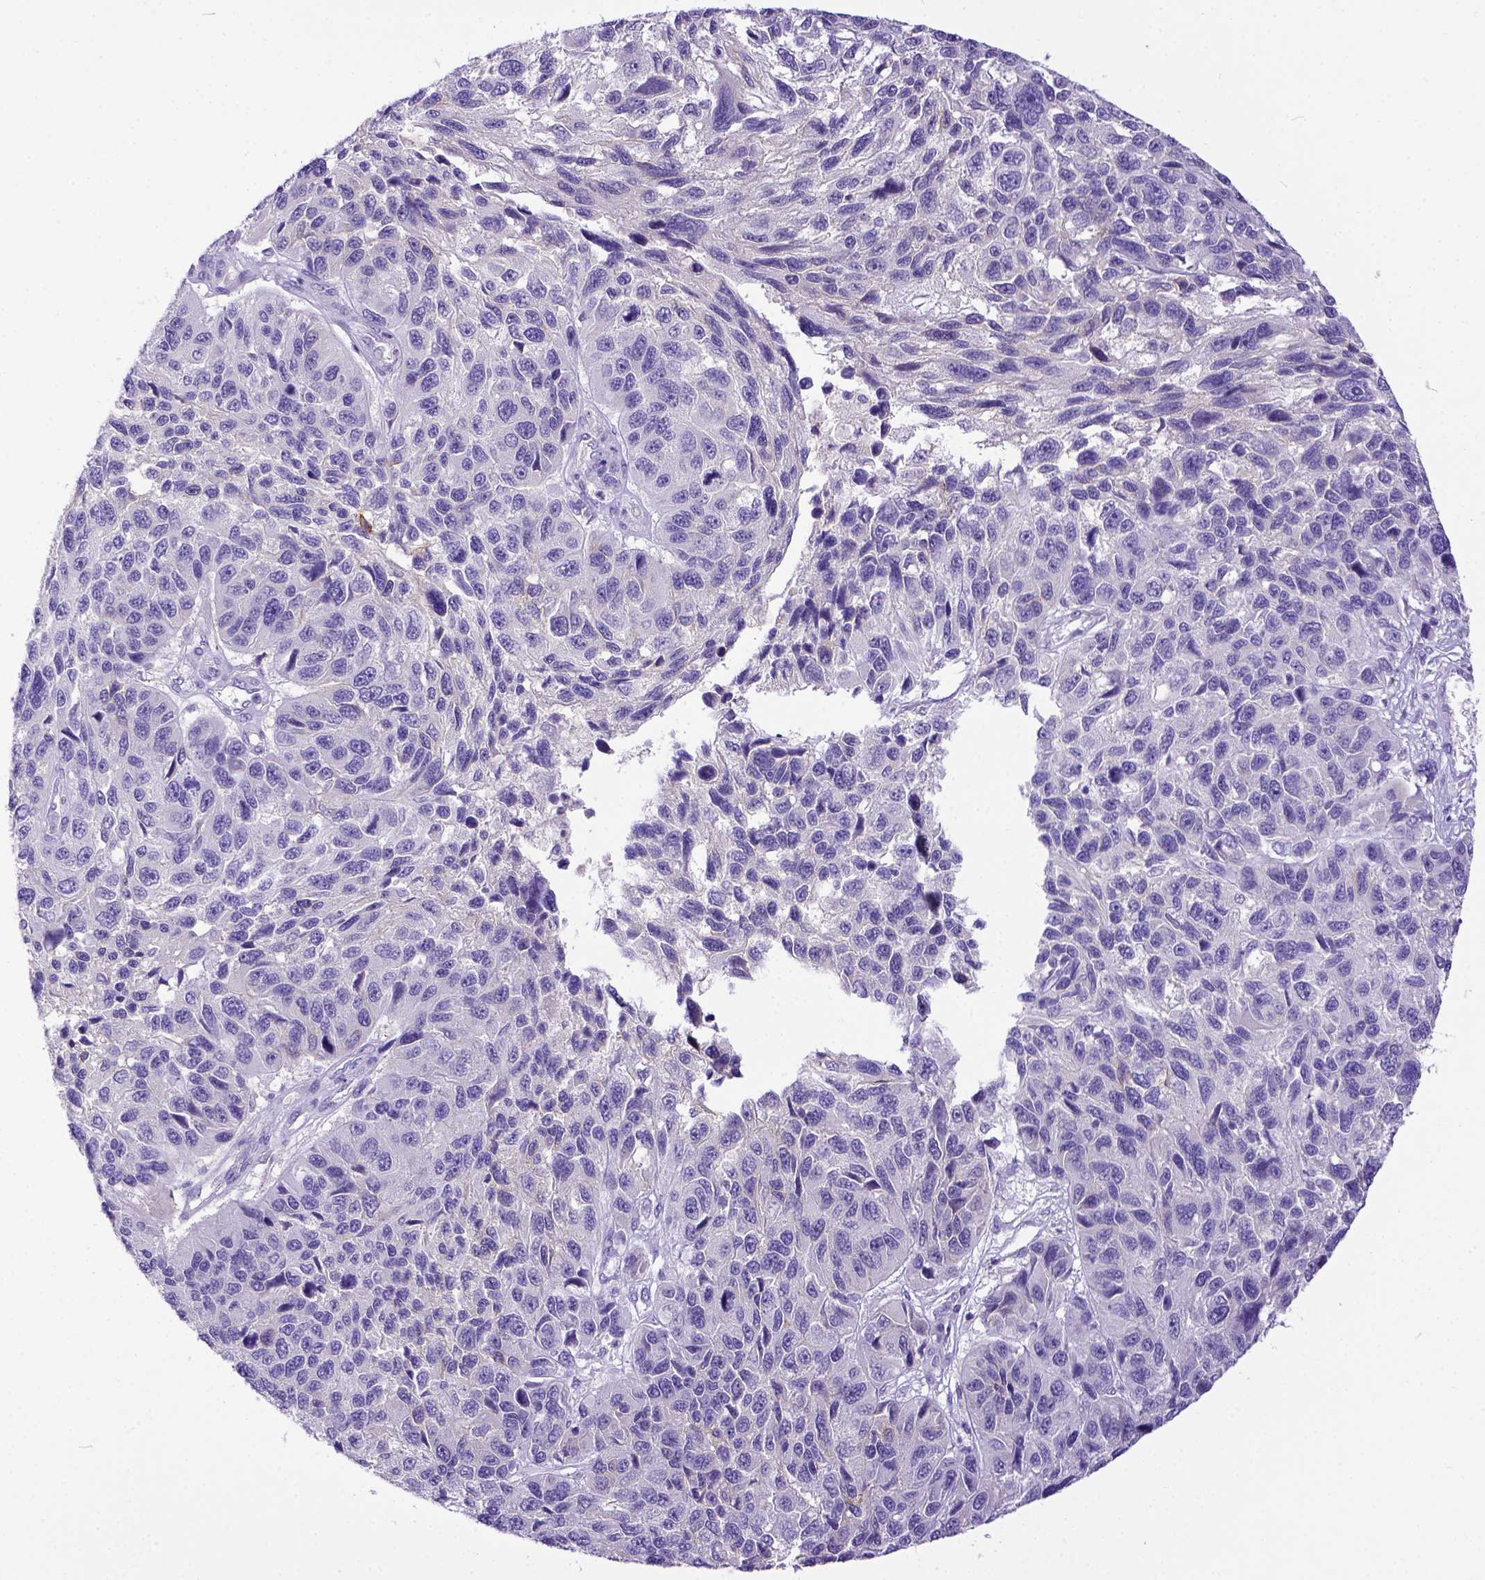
{"staining": {"intensity": "negative", "quantity": "none", "location": "none"}, "tissue": "melanoma", "cell_type": "Tumor cells", "image_type": "cancer", "snomed": [{"axis": "morphology", "description": "Malignant melanoma, NOS"}, {"axis": "topography", "description": "Skin"}], "caption": "Immunohistochemistry histopathology image of neoplastic tissue: human malignant melanoma stained with DAB (3,3'-diaminobenzidine) reveals no significant protein expression in tumor cells.", "gene": "KIT", "patient": {"sex": "male", "age": 53}}